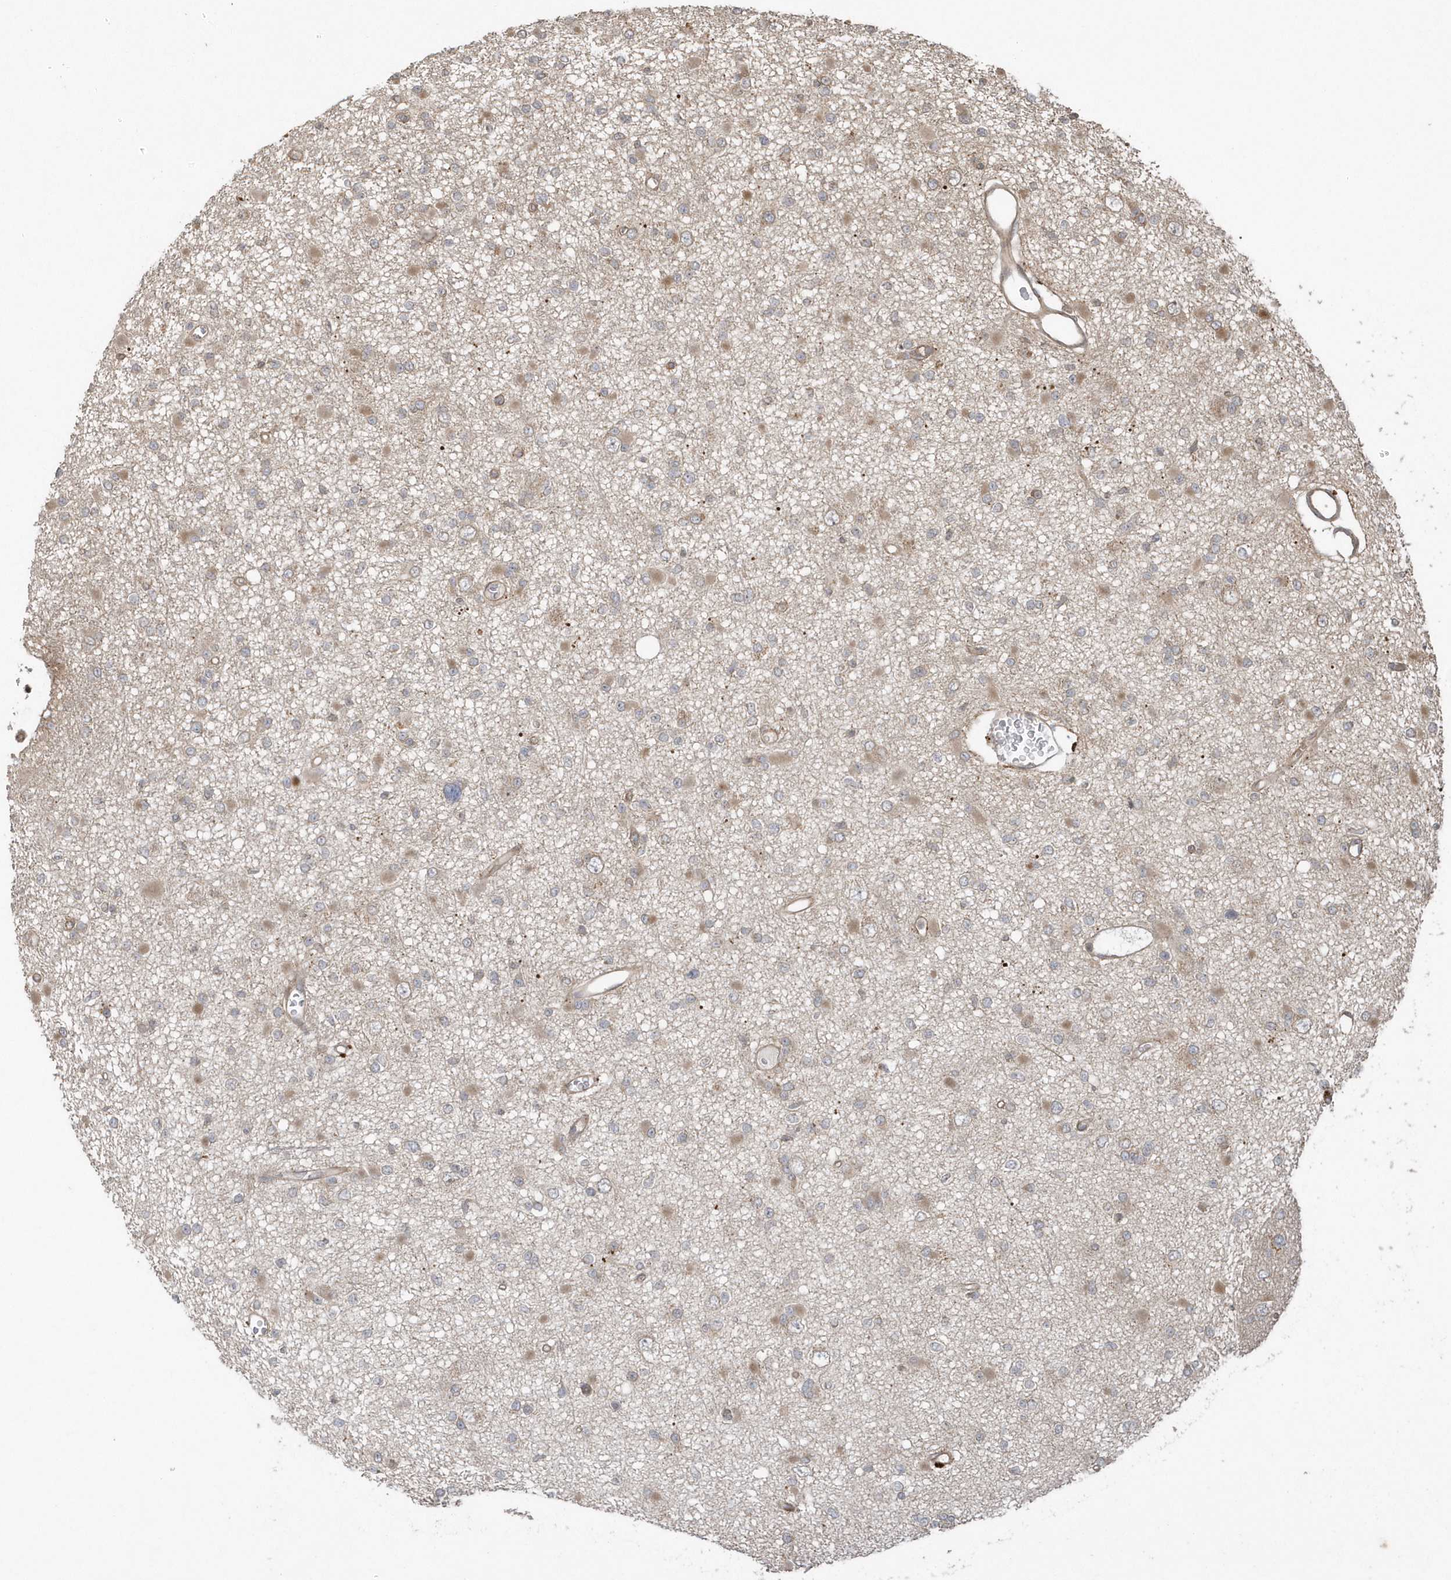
{"staining": {"intensity": "weak", "quantity": "<25%", "location": "cytoplasmic/membranous"}, "tissue": "glioma", "cell_type": "Tumor cells", "image_type": "cancer", "snomed": [{"axis": "morphology", "description": "Glioma, malignant, Low grade"}, {"axis": "topography", "description": "Brain"}], "caption": "Immunohistochemical staining of glioma displays no significant positivity in tumor cells. The staining is performed using DAB brown chromogen with nuclei counter-stained in using hematoxylin.", "gene": "HERPUD1", "patient": {"sex": "female", "age": 22}}